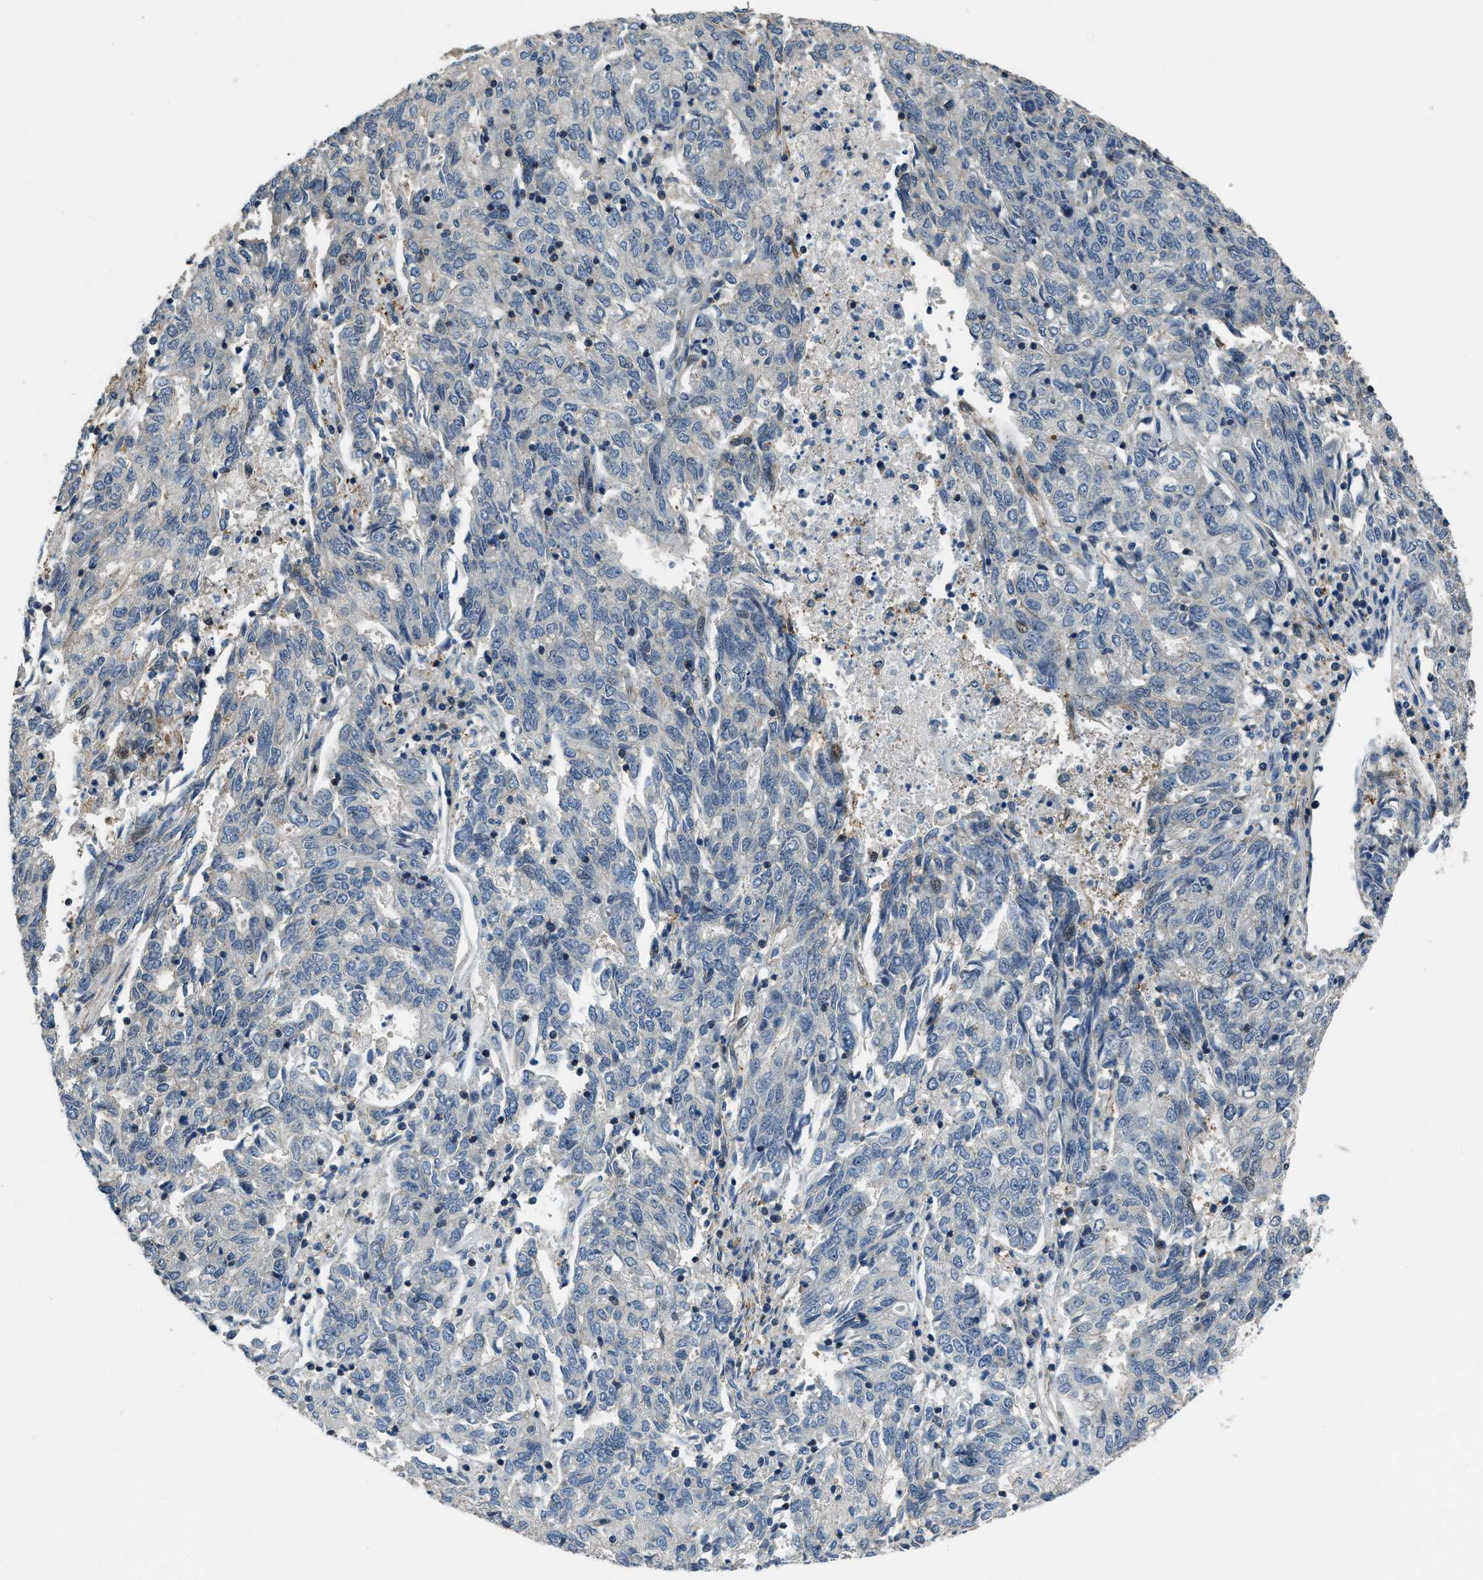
{"staining": {"intensity": "negative", "quantity": "none", "location": "none"}, "tissue": "endometrial cancer", "cell_type": "Tumor cells", "image_type": "cancer", "snomed": [{"axis": "morphology", "description": "Adenocarcinoma, NOS"}, {"axis": "topography", "description": "Endometrium"}], "caption": "Tumor cells show no significant protein staining in endometrial adenocarcinoma.", "gene": "NUDCD3", "patient": {"sex": "female", "age": 80}}